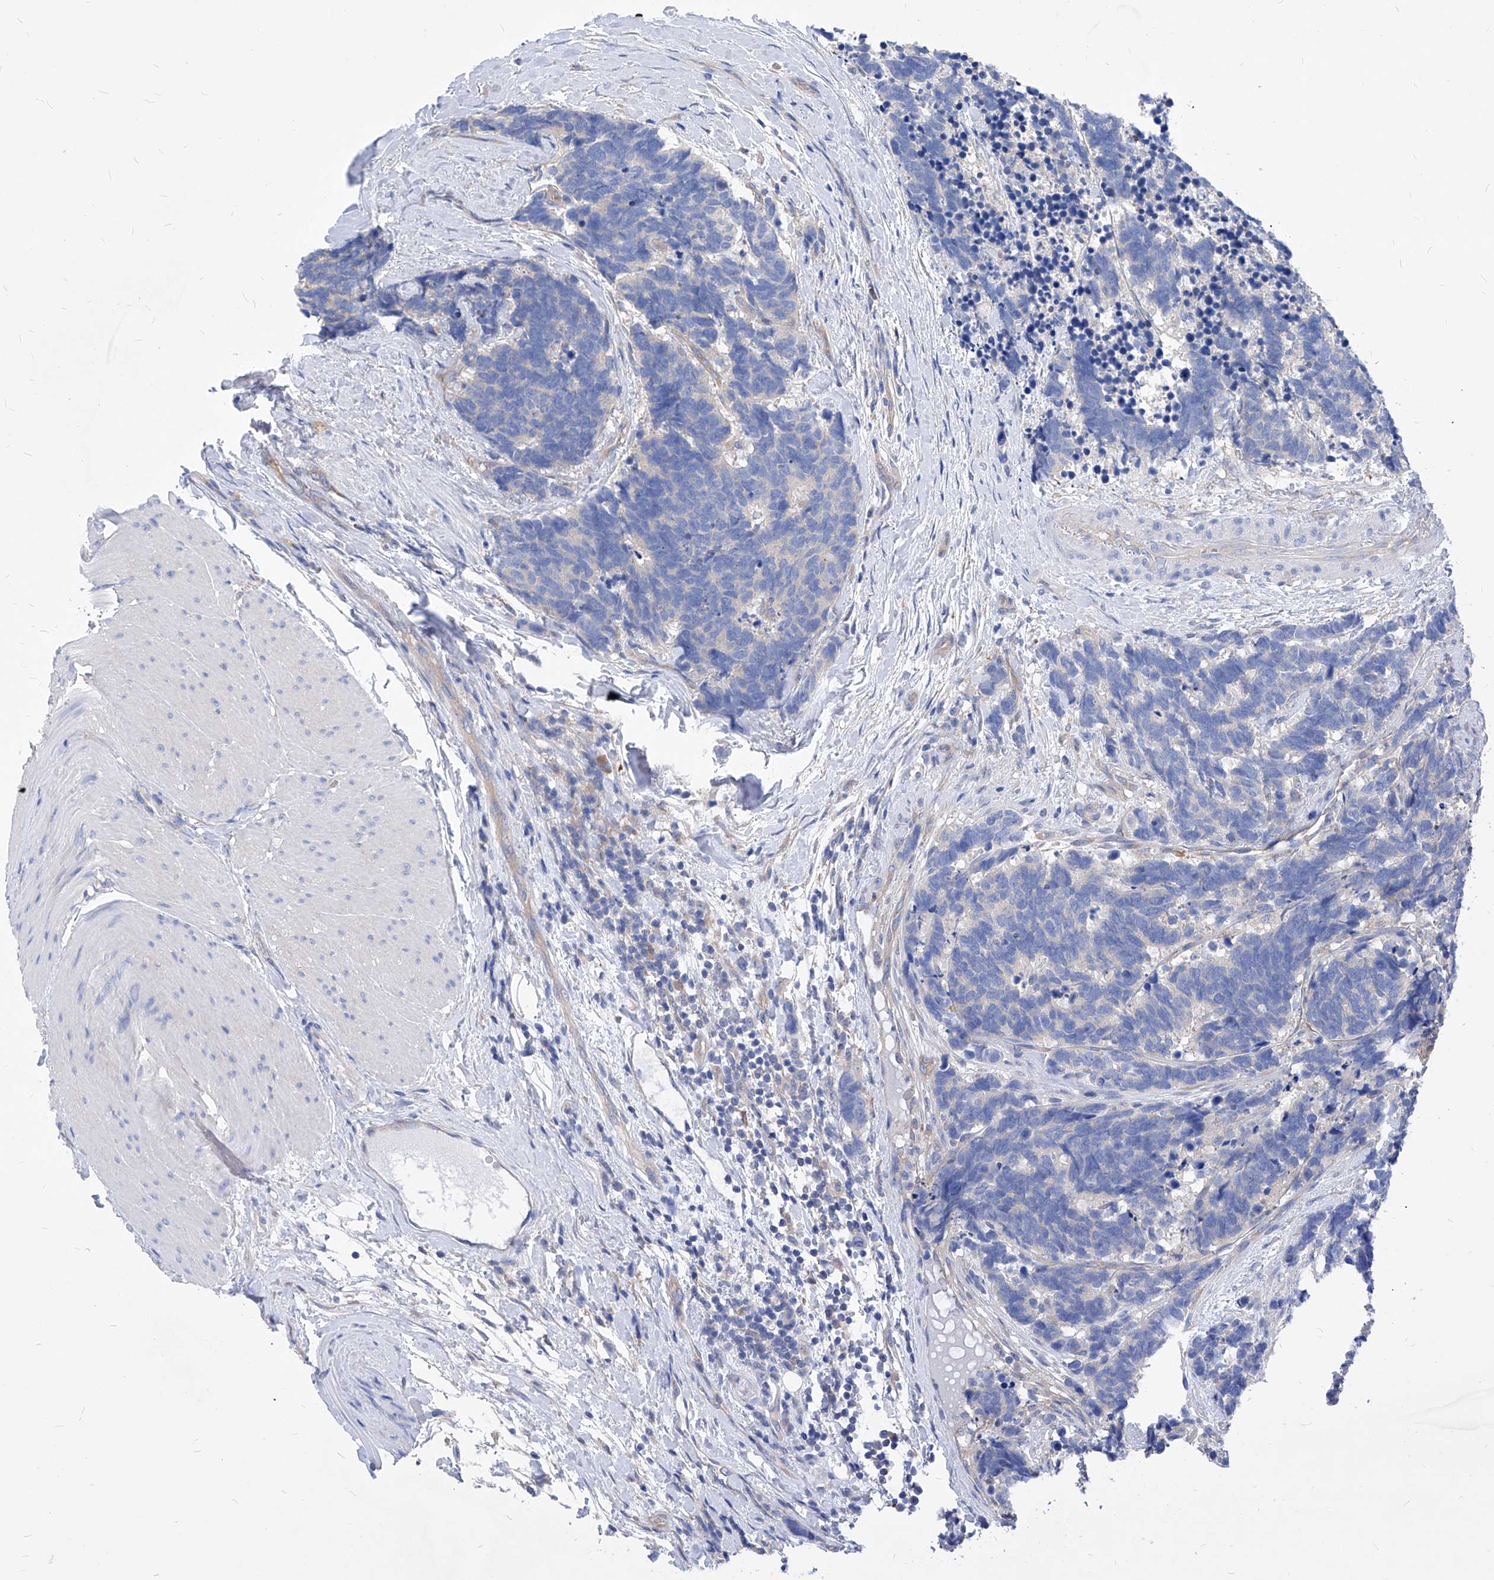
{"staining": {"intensity": "negative", "quantity": "none", "location": "none"}, "tissue": "carcinoid", "cell_type": "Tumor cells", "image_type": "cancer", "snomed": [{"axis": "morphology", "description": "Carcinoma, NOS"}, {"axis": "morphology", "description": "Carcinoid, malignant, NOS"}, {"axis": "topography", "description": "Urinary bladder"}], "caption": "Protein analysis of carcinoid (malignant) reveals no significant expression in tumor cells.", "gene": "XPNPEP1", "patient": {"sex": "male", "age": 57}}